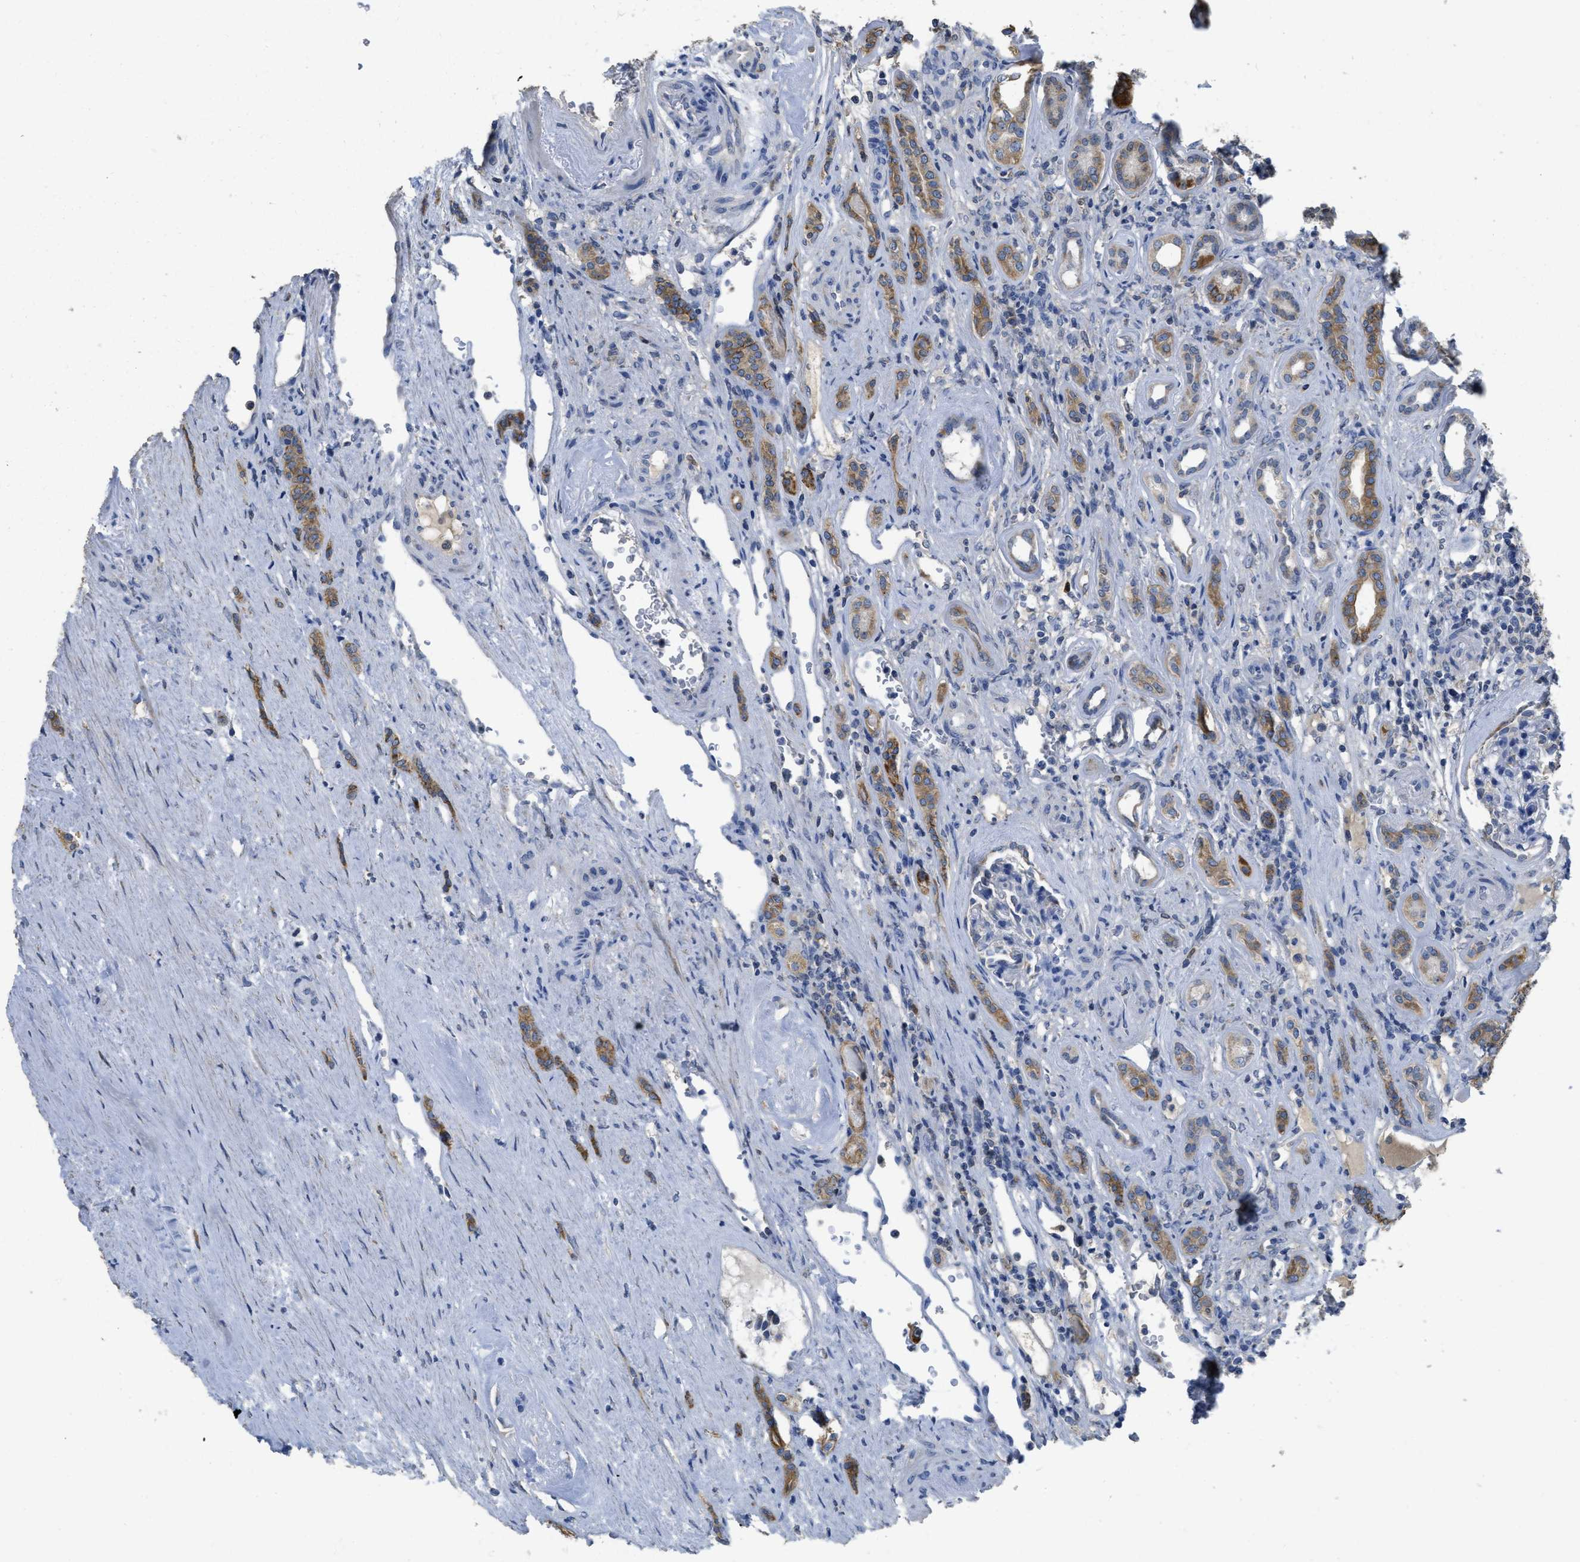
{"staining": {"intensity": "moderate", "quantity": ">75%", "location": "cytoplasmic/membranous"}, "tissue": "renal cancer", "cell_type": "Tumor cells", "image_type": "cancer", "snomed": [{"axis": "morphology", "description": "Adenocarcinoma, NOS"}, {"axis": "topography", "description": "Kidney"}], "caption": "Human renal cancer stained with a brown dye reveals moderate cytoplasmic/membranous positive expression in about >75% of tumor cells.", "gene": "SFXN2", "patient": {"sex": "female", "age": 69}}